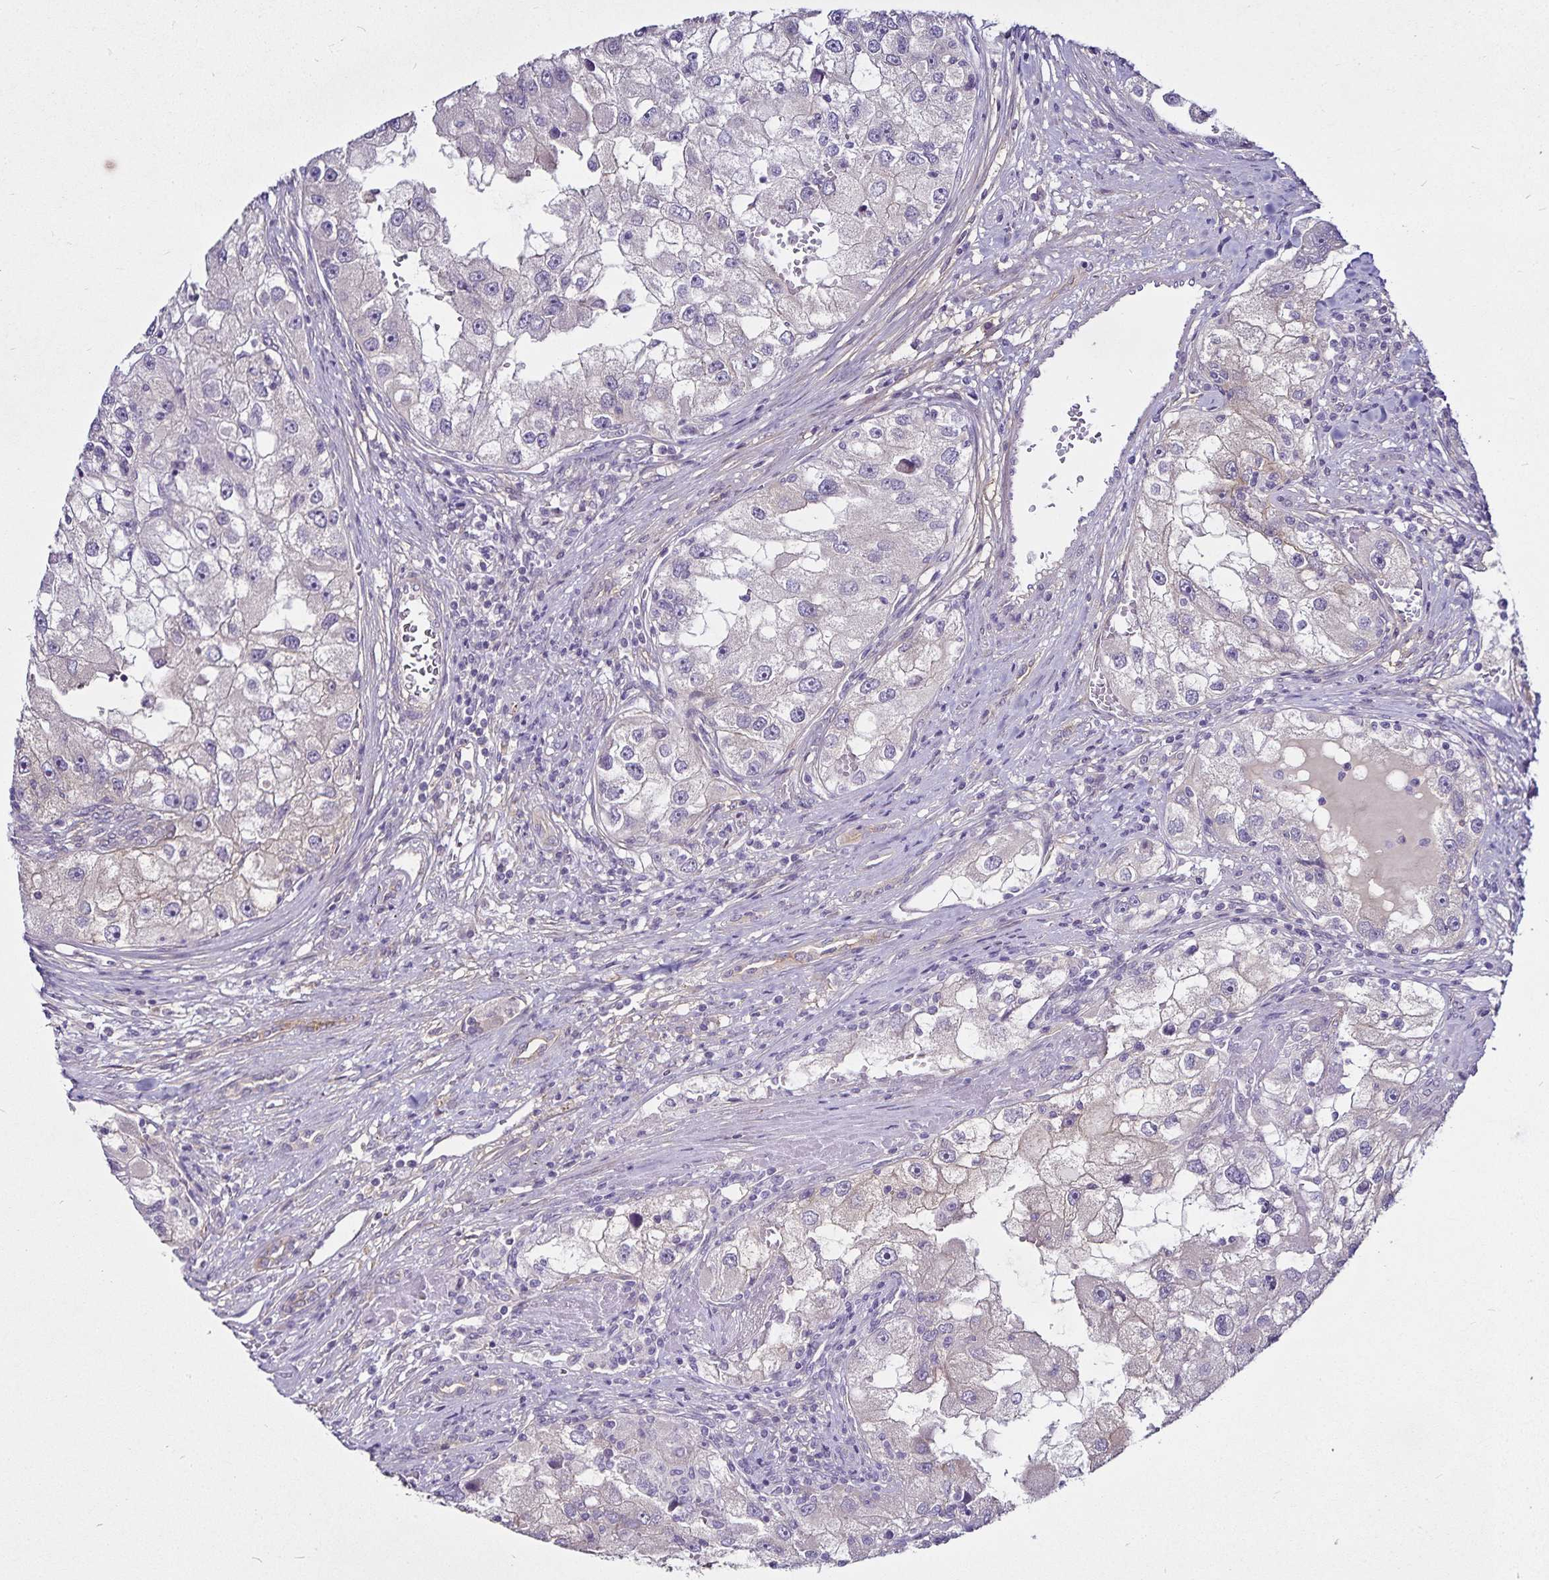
{"staining": {"intensity": "weak", "quantity": "<25%", "location": "cytoplasmic/membranous"}, "tissue": "renal cancer", "cell_type": "Tumor cells", "image_type": "cancer", "snomed": [{"axis": "morphology", "description": "Adenocarcinoma, NOS"}, {"axis": "topography", "description": "Kidney"}], "caption": "An IHC image of adenocarcinoma (renal) is shown. There is no staining in tumor cells of adenocarcinoma (renal). Nuclei are stained in blue.", "gene": "GNG12", "patient": {"sex": "male", "age": 63}}